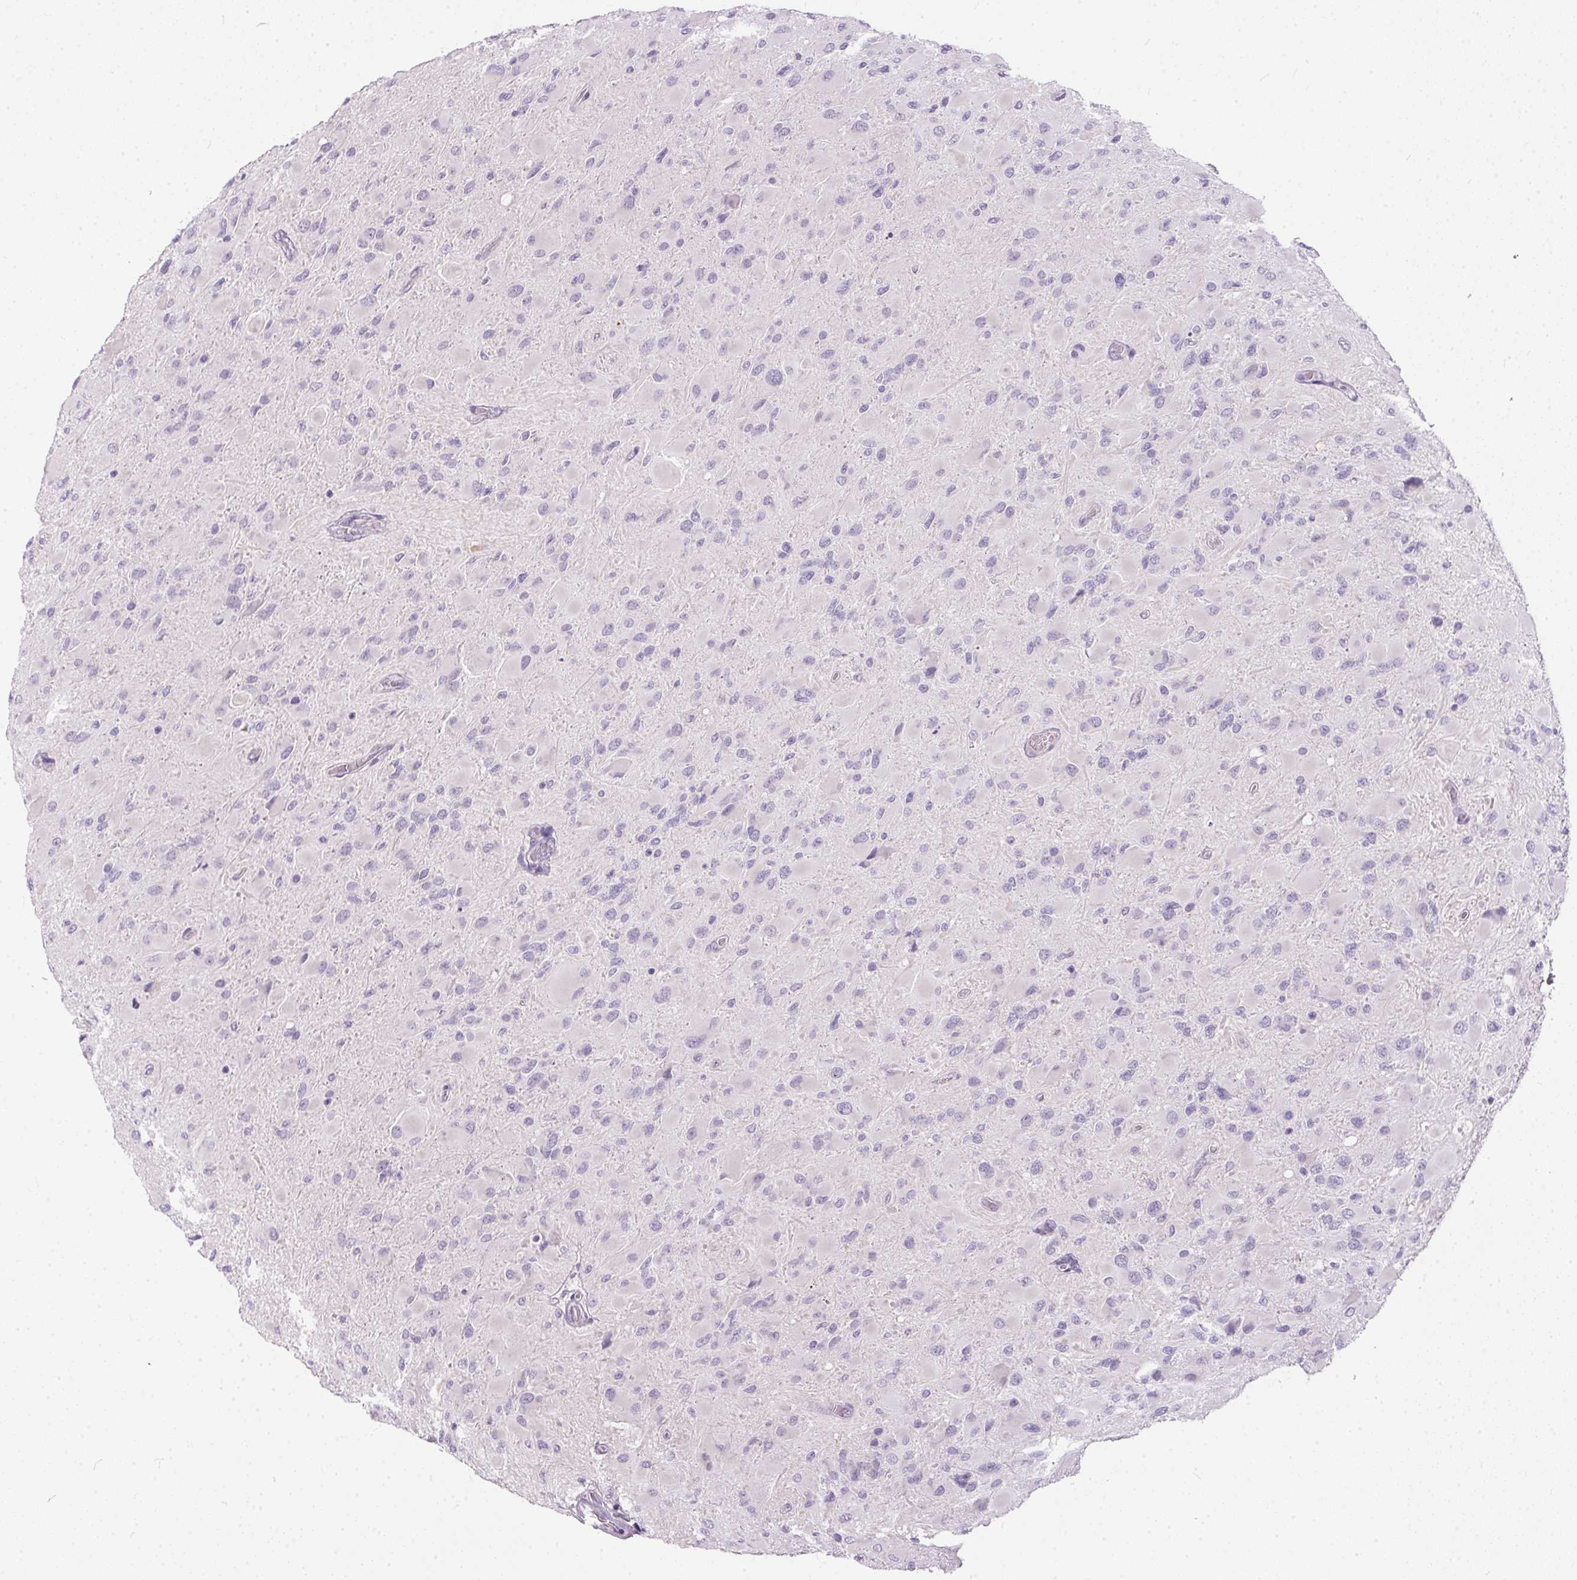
{"staining": {"intensity": "negative", "quantity": "none", "location": "none"}, "tissue": "glioma", "cell_type": "Tumor cells", "image_type": "cancer", "snomed": [{"axis": "morphology", "description": "Glioma, malignant, High grade"}, {"axis": "topography", "description": "Cerebral cortex"}], "caption": "IHC image of neoplastic tissue: human malignant high-grade glioma stained with DAB shows no significant protein staining in tumor cells.", "gene": "GBP6", "patient": {"sex": "female", "age": 36}}